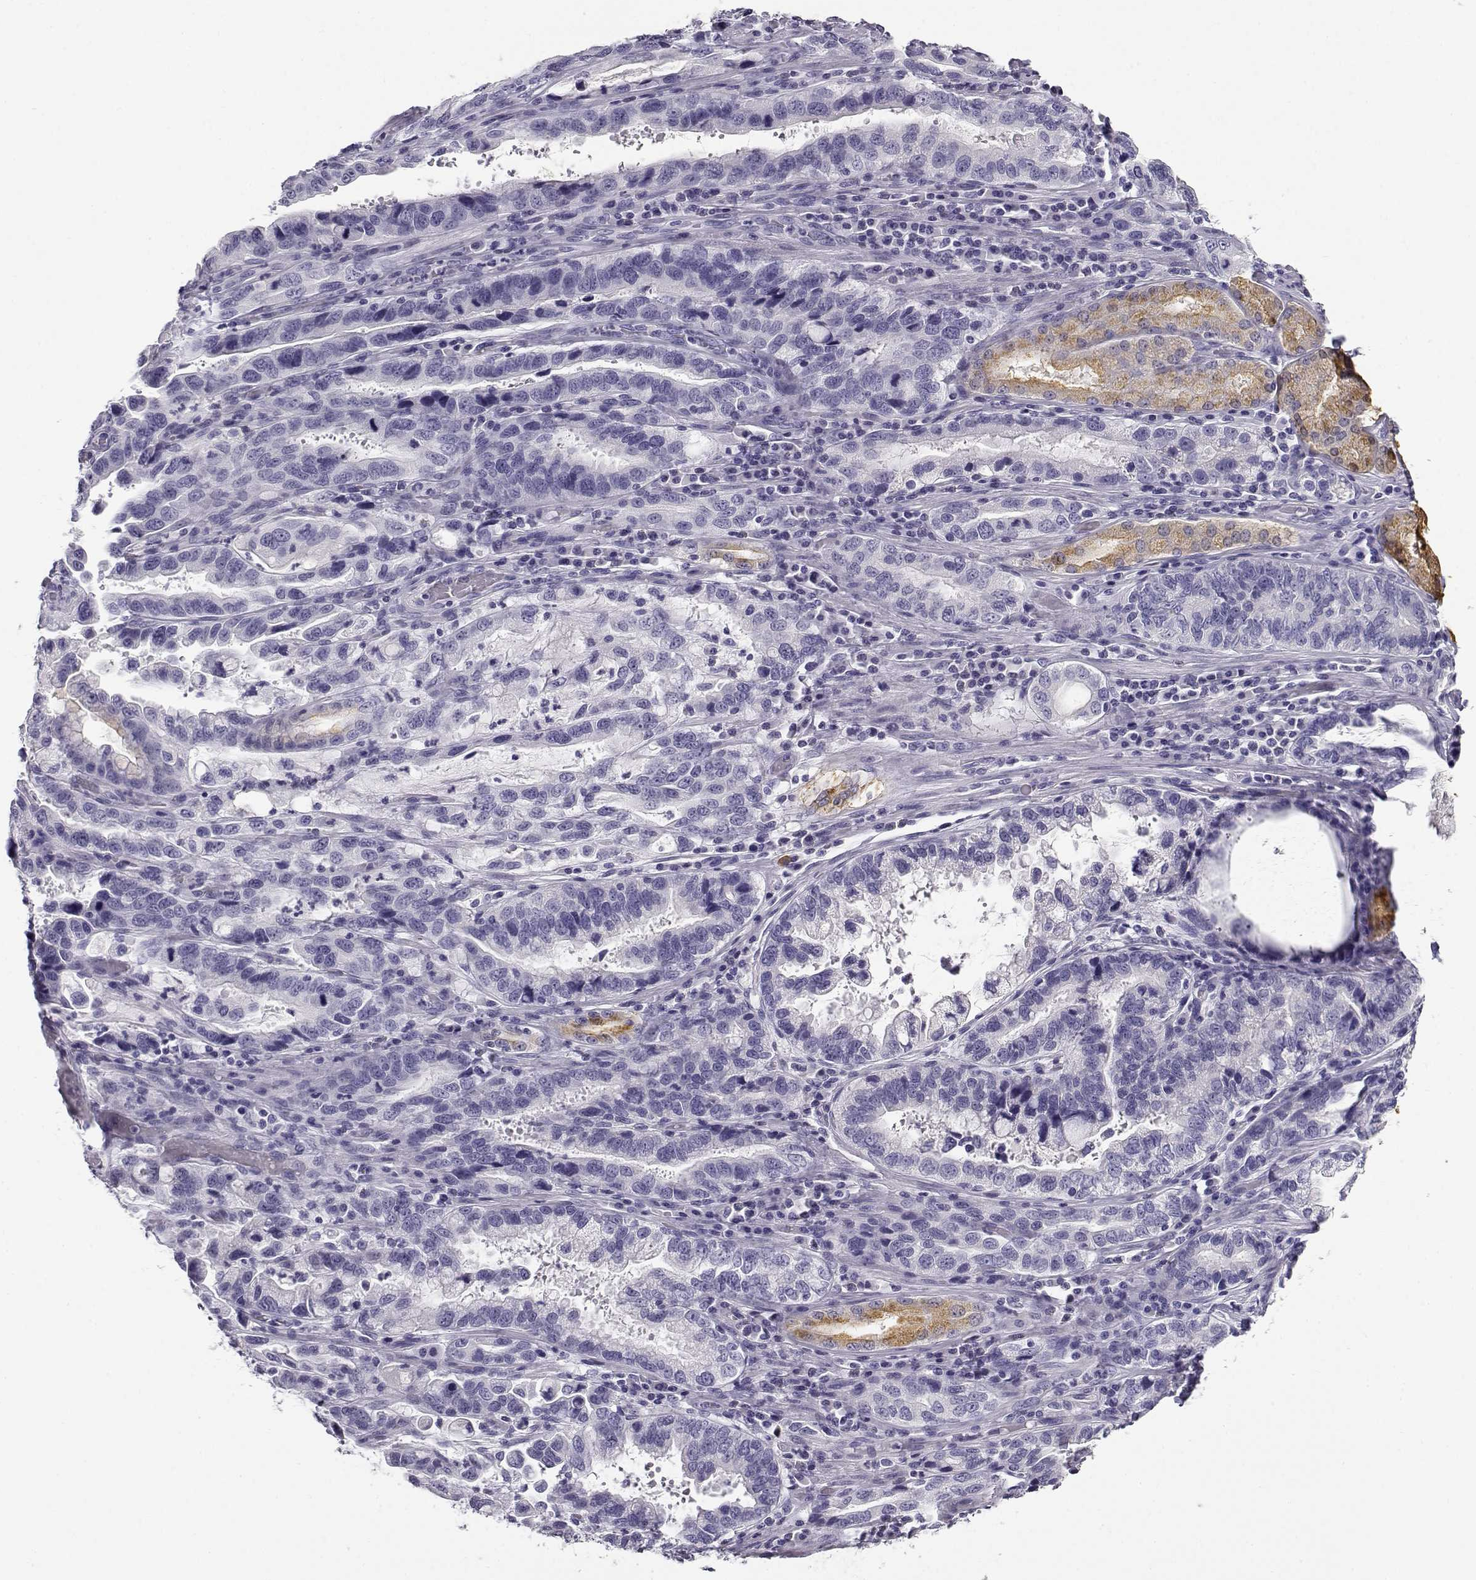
{"staining": {"intensity": "negative", "quantity": "none", "location": "none"}, "tissue": "stomach cancer", "cell_type": "Tumor cells", "image_type": "cancer", "snomed": [{"axis": "morphology", "description": "Adenocarcinoma, NOS"}, {"axis": "topography", "description": "Stomach, lower"}], "caption": "Immunohistochemistry (IHC) of human stomach cancer shows no staining in tumor cells.", "gene": "CABS1", "patient": {"sex": "female", "age": 76}}